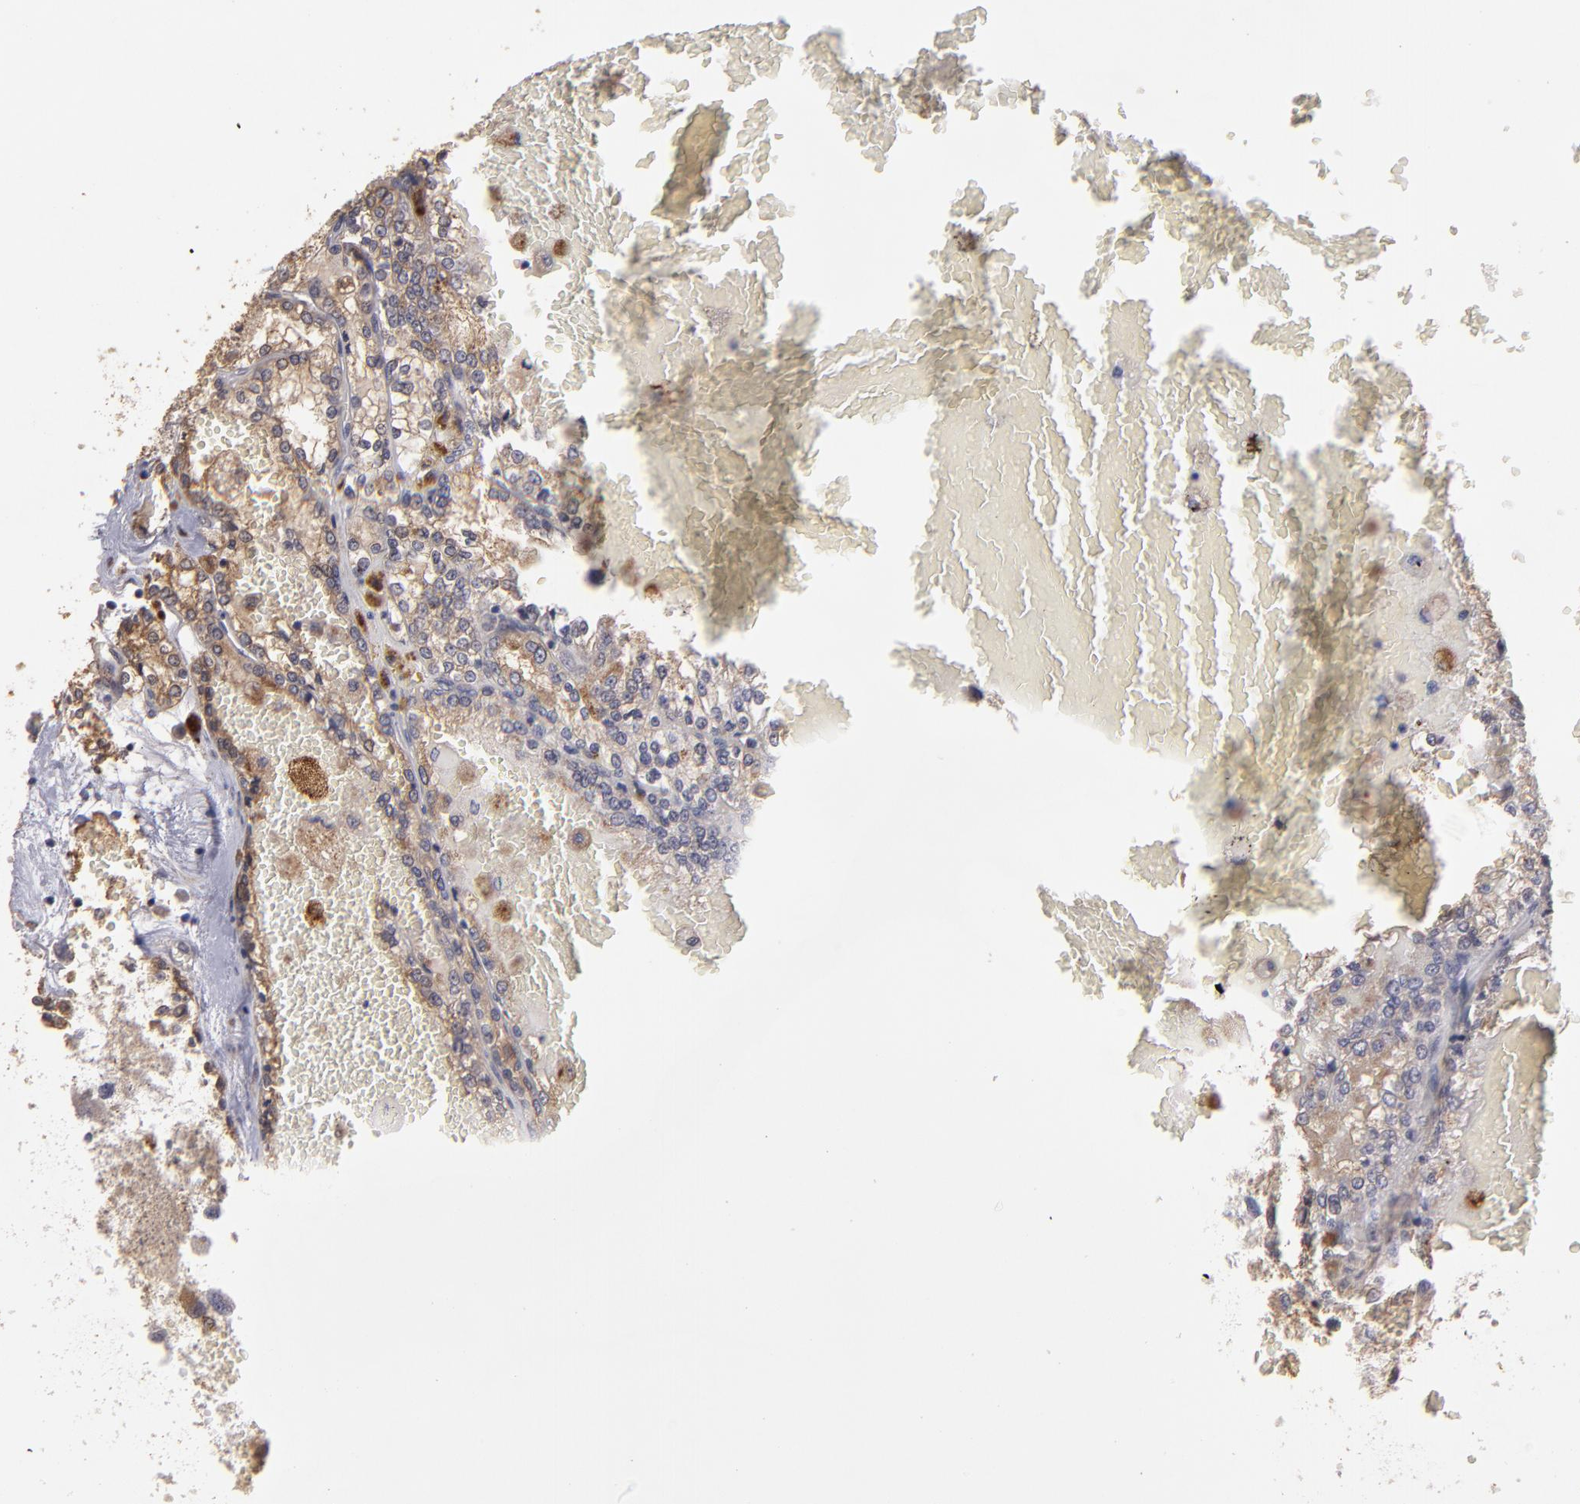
{"staining": {"intensity": "moderate", "quantity": ">75%", "location": "cytoplasmic/membranous"}, "tissue": "renal cancer", "cell_type": "Tumor cells", "image_type": "cancer", "snomed": [{"axis": "morphology", "description": "Adenocarcinoma, NOS"}, {"axis": "topography", "description": "Kidney"}], "caption": "The histopathology image displays a brown stain indicating the presence of a protein in the cytoplasmic/membranous of tumor cells in renal cancer.", "gene": "CTSO", "patient": {"sex": "female", "age": 56}}